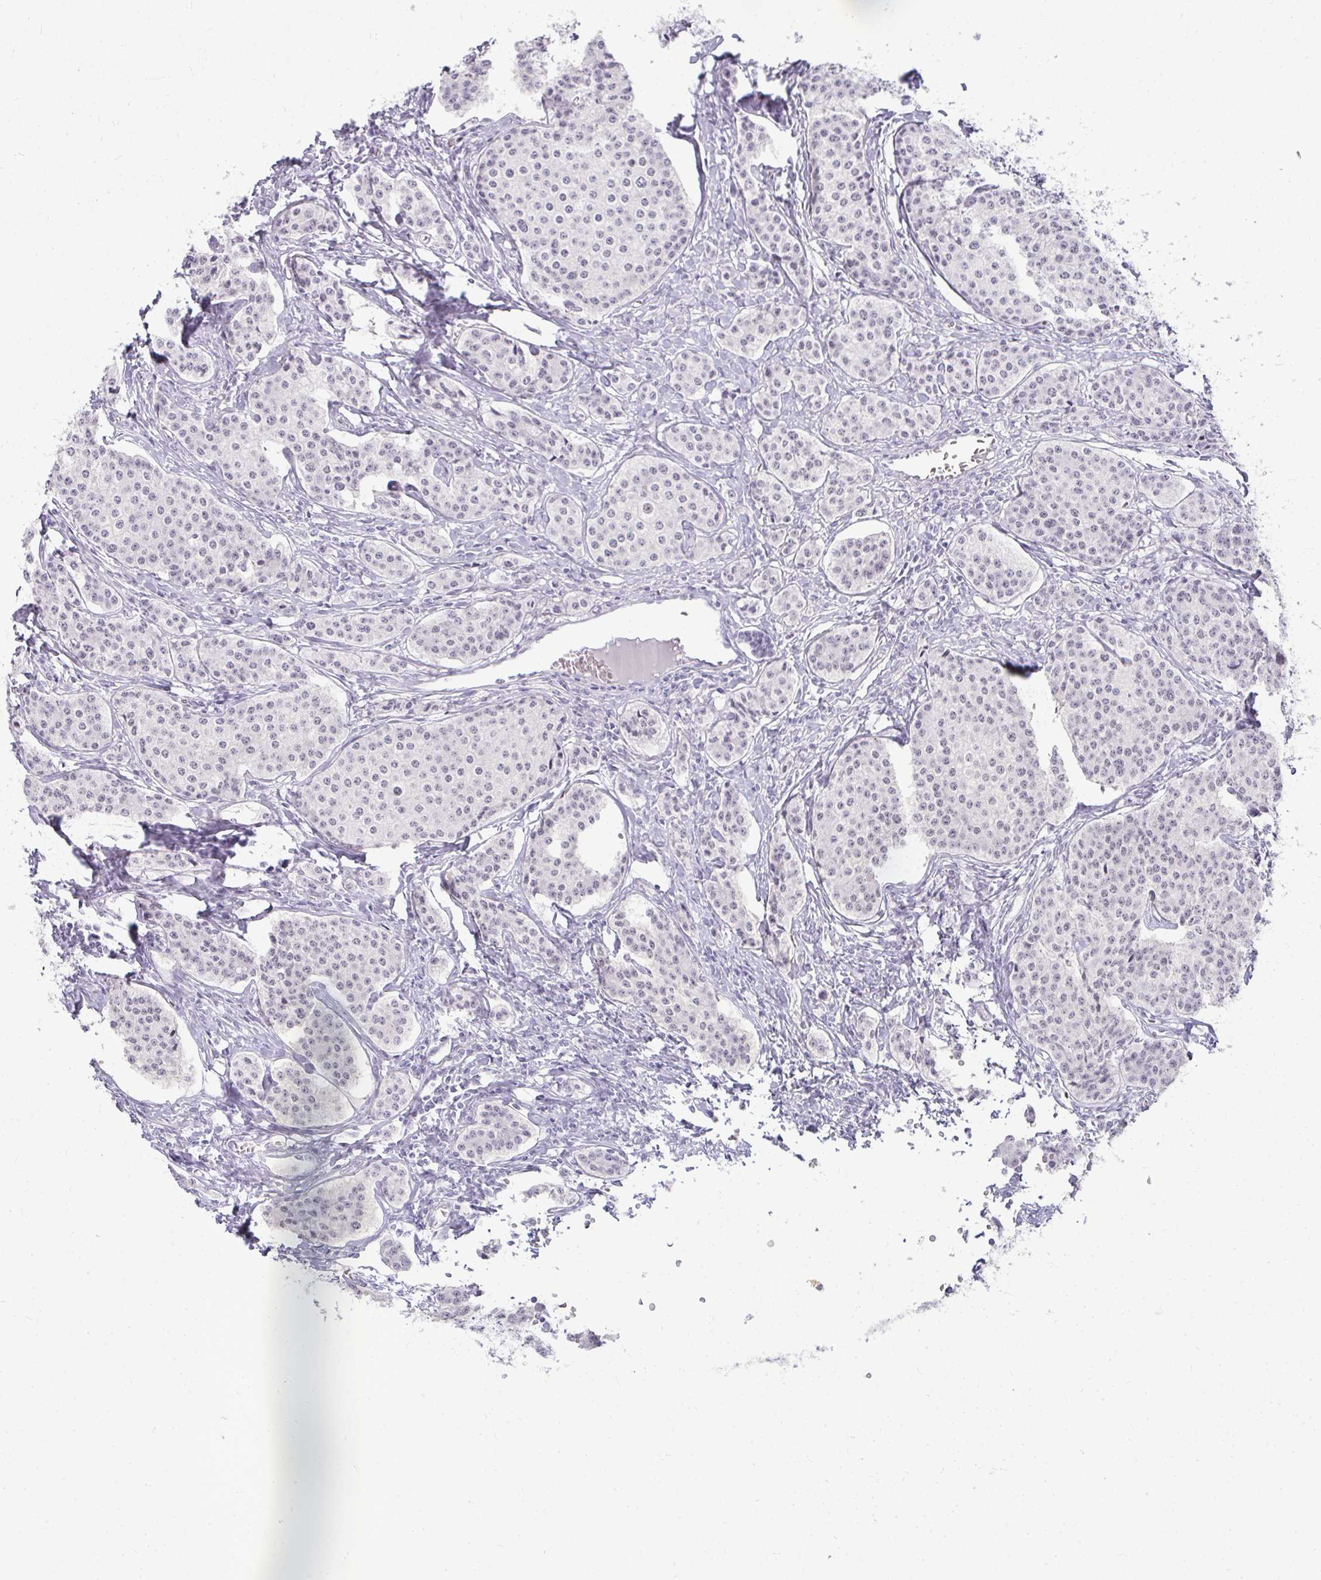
{"staining": {"intensity": "weak", "quantity": "<25%", "location": "nuclear"}, "tissue": "carcinoid", "cell_type": "Tumor cells", "image_type": "cancer", "snomed": [{"axis": "morphology", "description": "Carcinoid, malignant, NOS"}, {"axis": "topography", "description": "Small intestine"}], "caption": "Immunohistochemistry histopathology image of human carcinoid (malignant) stained for a protein (brown), which reveals no positivity in tumor cells. The staining was performed using DAB (3,3'-diaminobenzidine) to visualize the protein expression in brown, while the nuclei were stained in blue with hematoxylin (Magnification: 20x).", "gene": "PLA2G1B", "patient": {"sex": "female", "age": 64}}